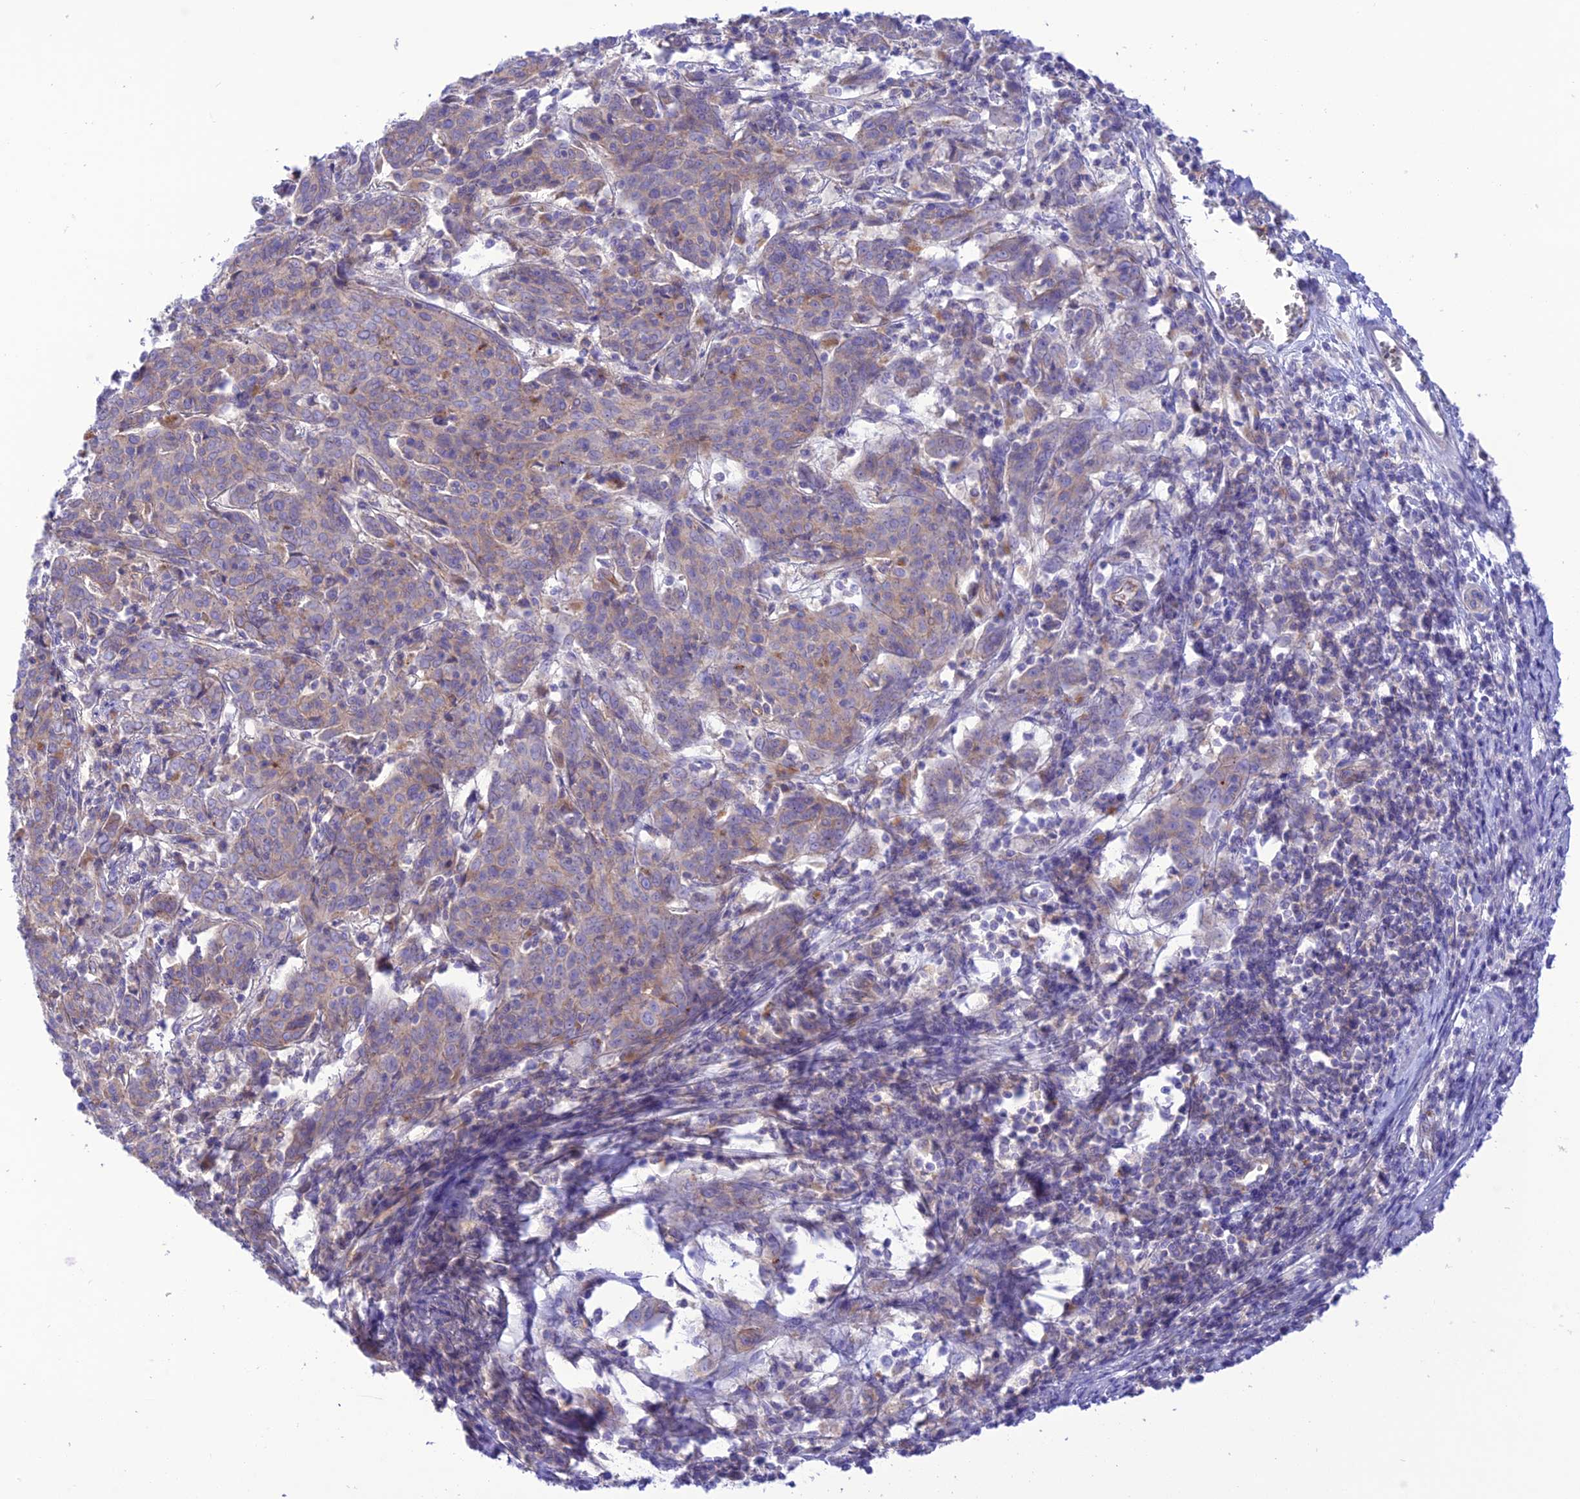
{"staining": {"intensity": "weak", "quantity": "<25%", "location": "cytoplasmic/membranous"}, "tissue": "cervical cancer", "cell_type": "Tumor cells", "image_type": "cancer", "snomed": [{"axis": "morphology", "description": "Squamous cell carcinoma, NOS"}, {"axis": "topography", "description": "Cervix"}], "caption": "This is an IHC micrograph of cervical squamous cell carcinoma. There is no staining in tumor cells.", "gene": "CHSY3", "patient": {"sex": "female", "age": 67}}